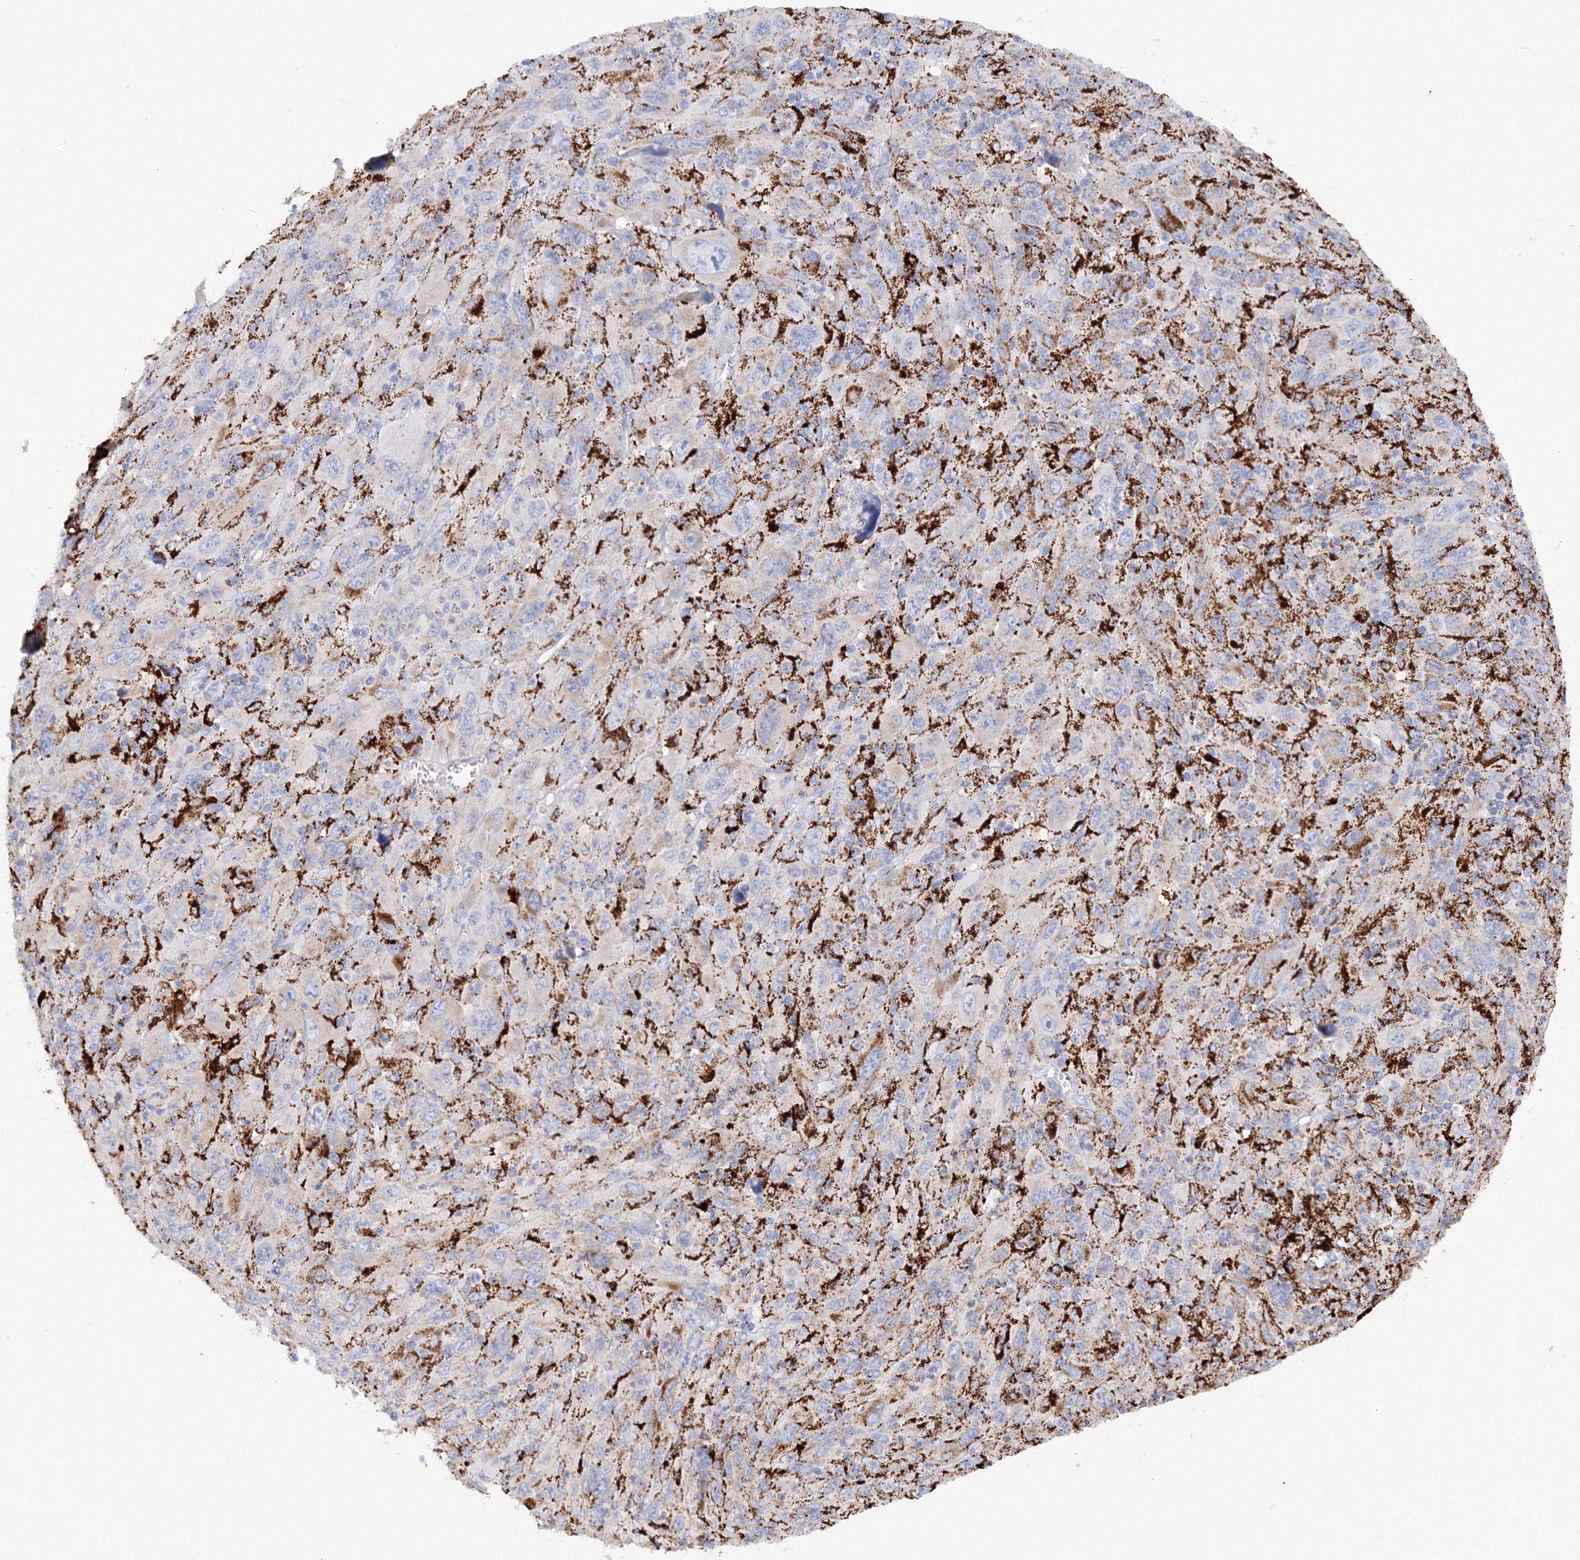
{"staining": {"intensity": "negative", "quantity": "none", "location": "none"}, "tissue": "melanoma", "cell_type": "Tumor cells", "image_type": "cancer", "snomed": [{"axis": "morphology", "description": "Malignant melanoma, Metastatic site"}, {"axis": "topography", "description": "Skin"}], "caption": "Immunohistochemical staining of melanoma reveals no significant positivity in tumor cells.", "gene": "MERTK", "patient": {"sex": "female", "age": 56}}